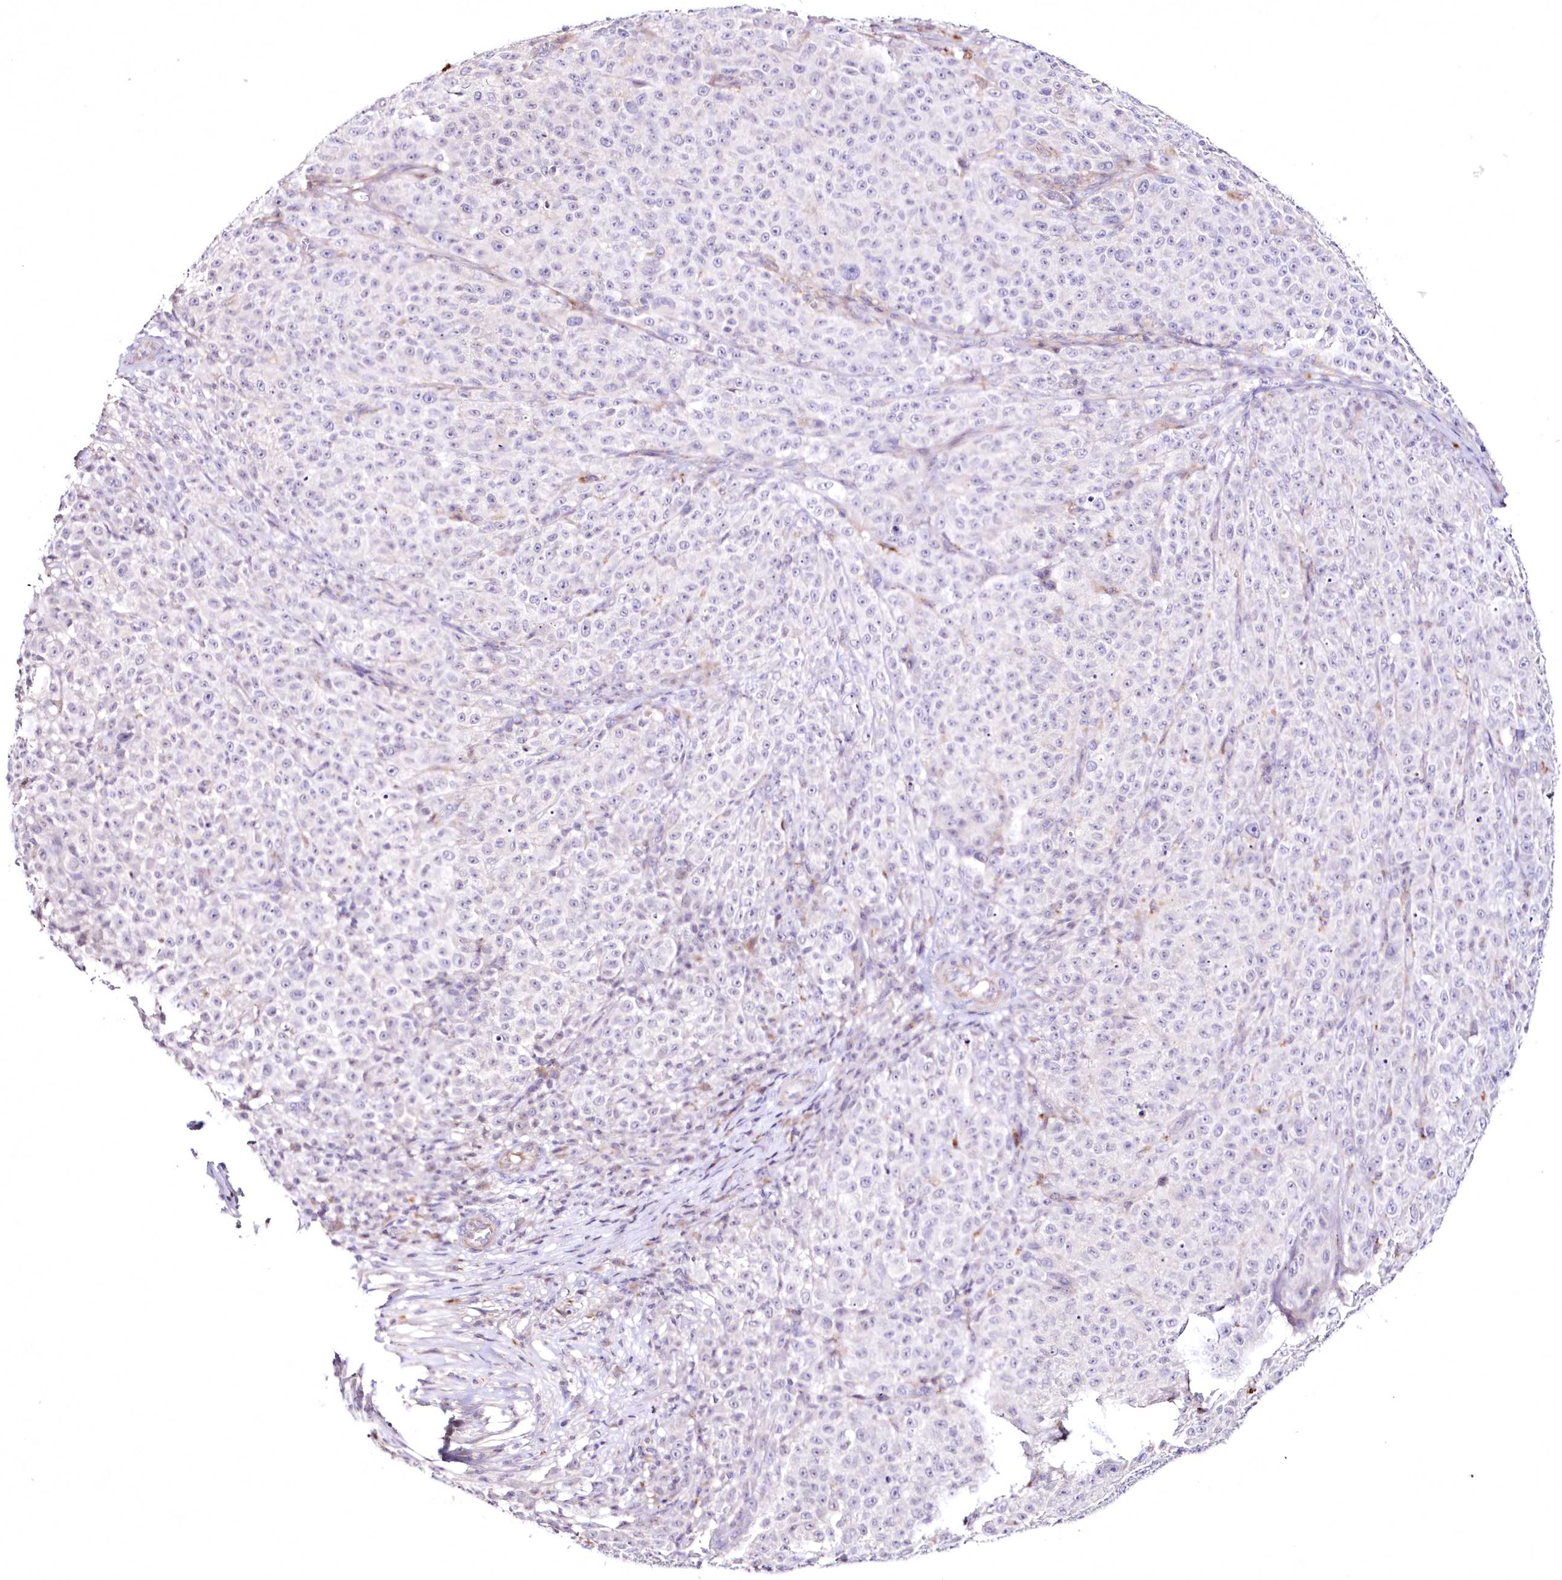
{"staining": {"intensity": "negative", "quantity": "none", "location": "none"}, "tissue": "melanoma", "cell_type": "Tumor cells", "image_type": "cancer", "snomed": [{"axis": "morphology", "description": "Malignant melanoma, NOS"}, {"axis": "topography", "description": "Skin"}], "caption": "This is an immunohistochemistry micrograph of malignant melanoma. There is no positivity in tumor cells.", "gene": "NEU4", "patient": {"sex": "female", "age": 82}}